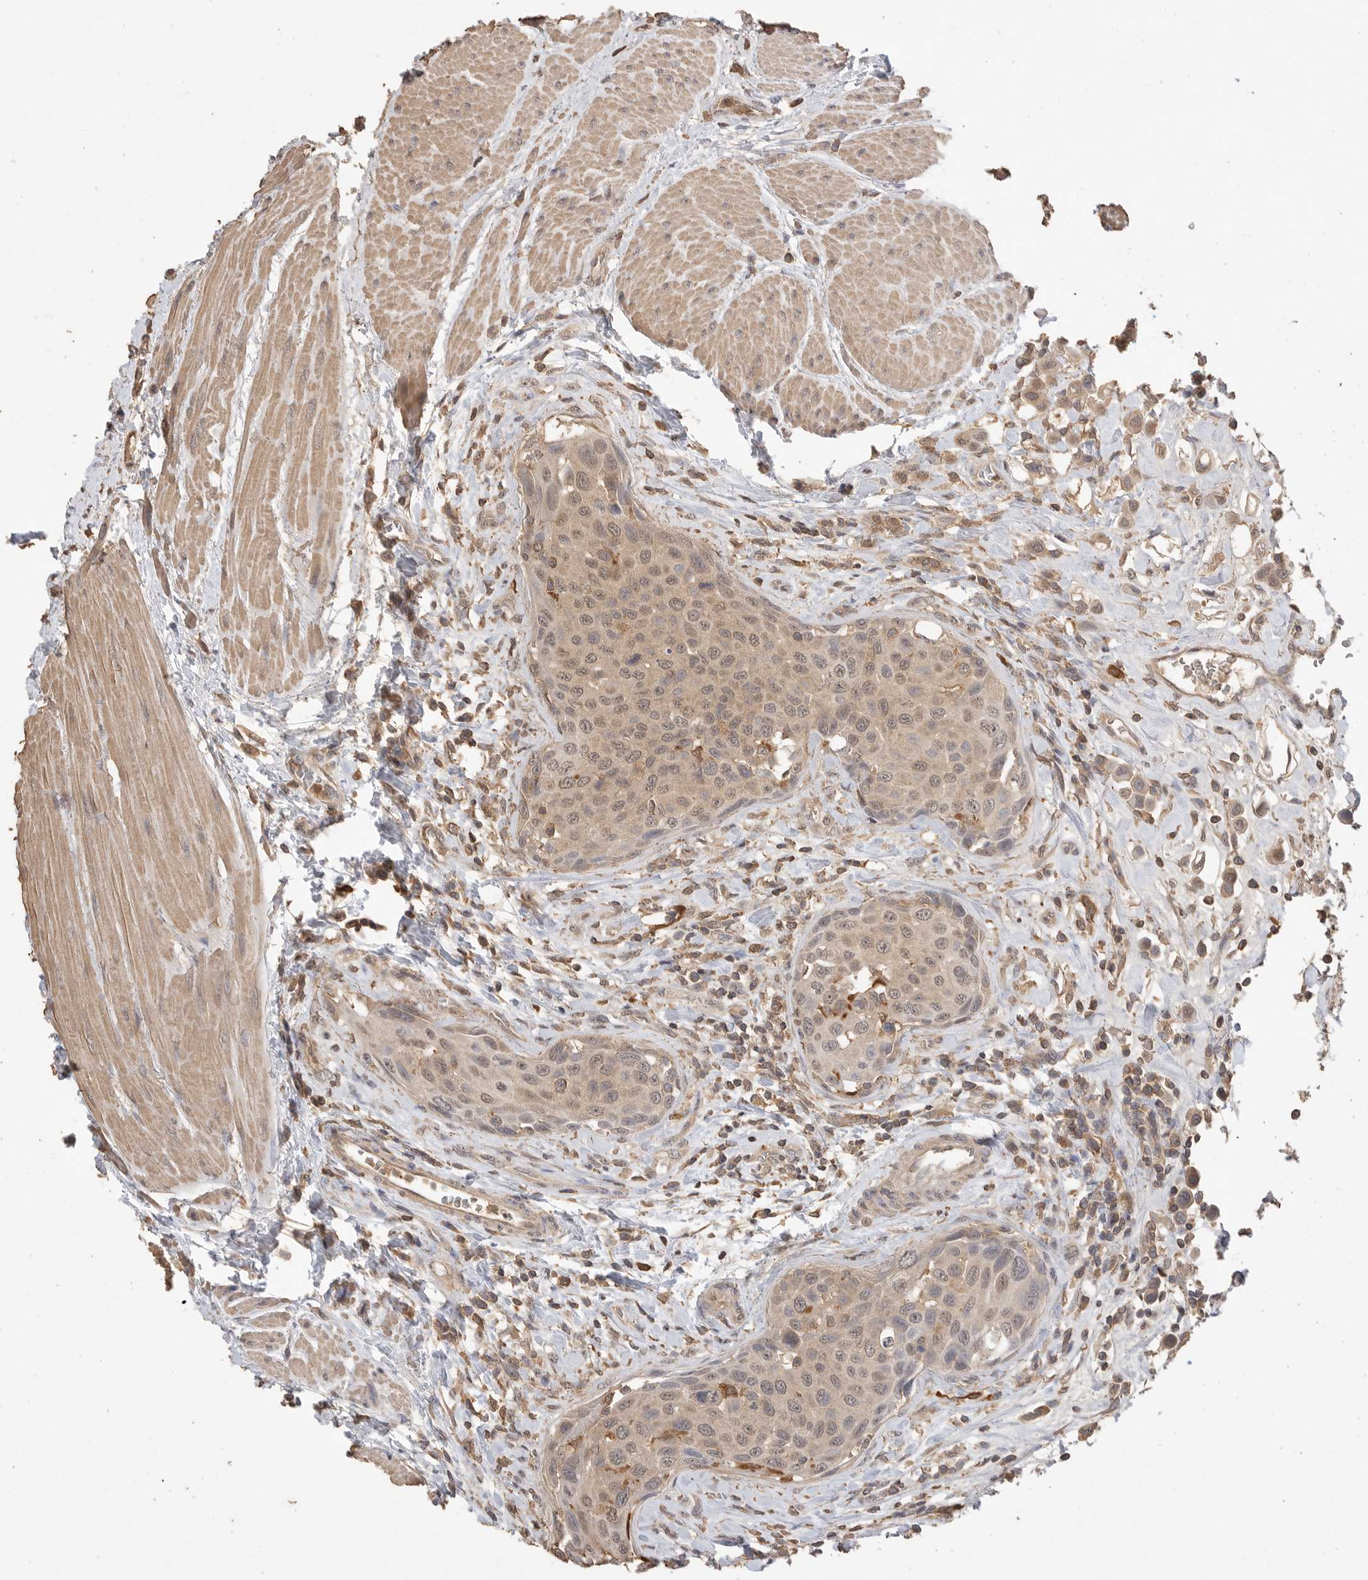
{"staining": {"intensity": "weak", "quantity": ">75%", "location": "cytoplasmic/membranous,nuclear"}, "tissue": "urothelial cancer", "cell_type": "Tumor cells", "image_type": "cancer", "snomed": [{"axis": "morphology", "description": "Urothelial carcinoma, High grade"}, {"axis": "topography", "description": "Urinary bladder"}], "caption": "Weak cytoplasmic/membranous and nuclear staining is present in about >75% of tumor cells in urothelial cancer.", "gene": "MAP2K1", "patient": {"sex": "male", "age": 50}}